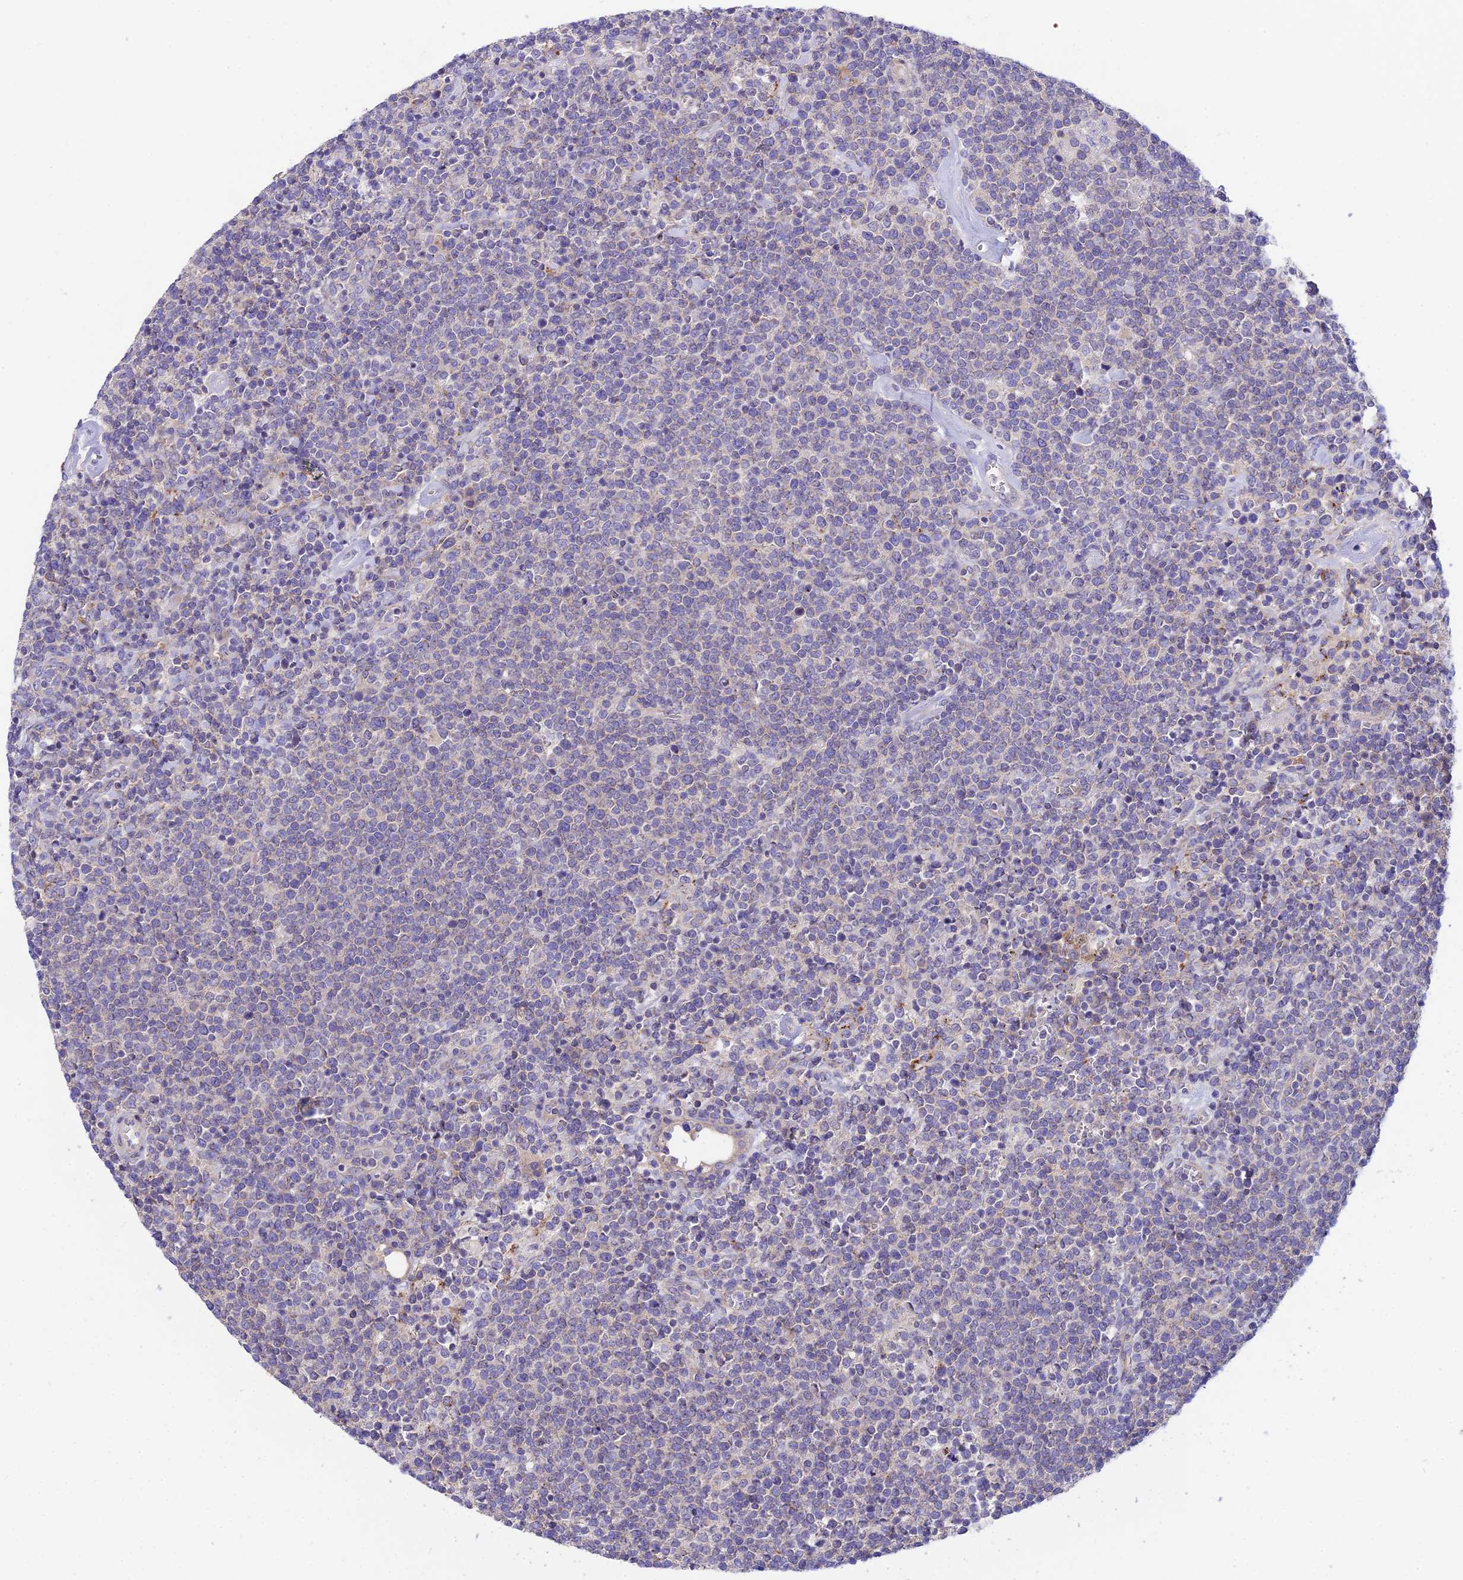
{"staining": {"intensity": "negative", "quantity": "none", "location": "none"}, "tissue": "lymphoma", "cell_type": "Tumor cells", "image_type": "cancer", "snomed": [{"axis": "morphology", "description": "Malignant lymphoma, non-Hodgkin's type, High grade"}, {"axis": "topography", "description": "Lymph node"}], "caption": "Tumor cells show no significant staining in lymphoma.", "gene": "CCDC157", "patient": {"sex": "male", "age": 61}}